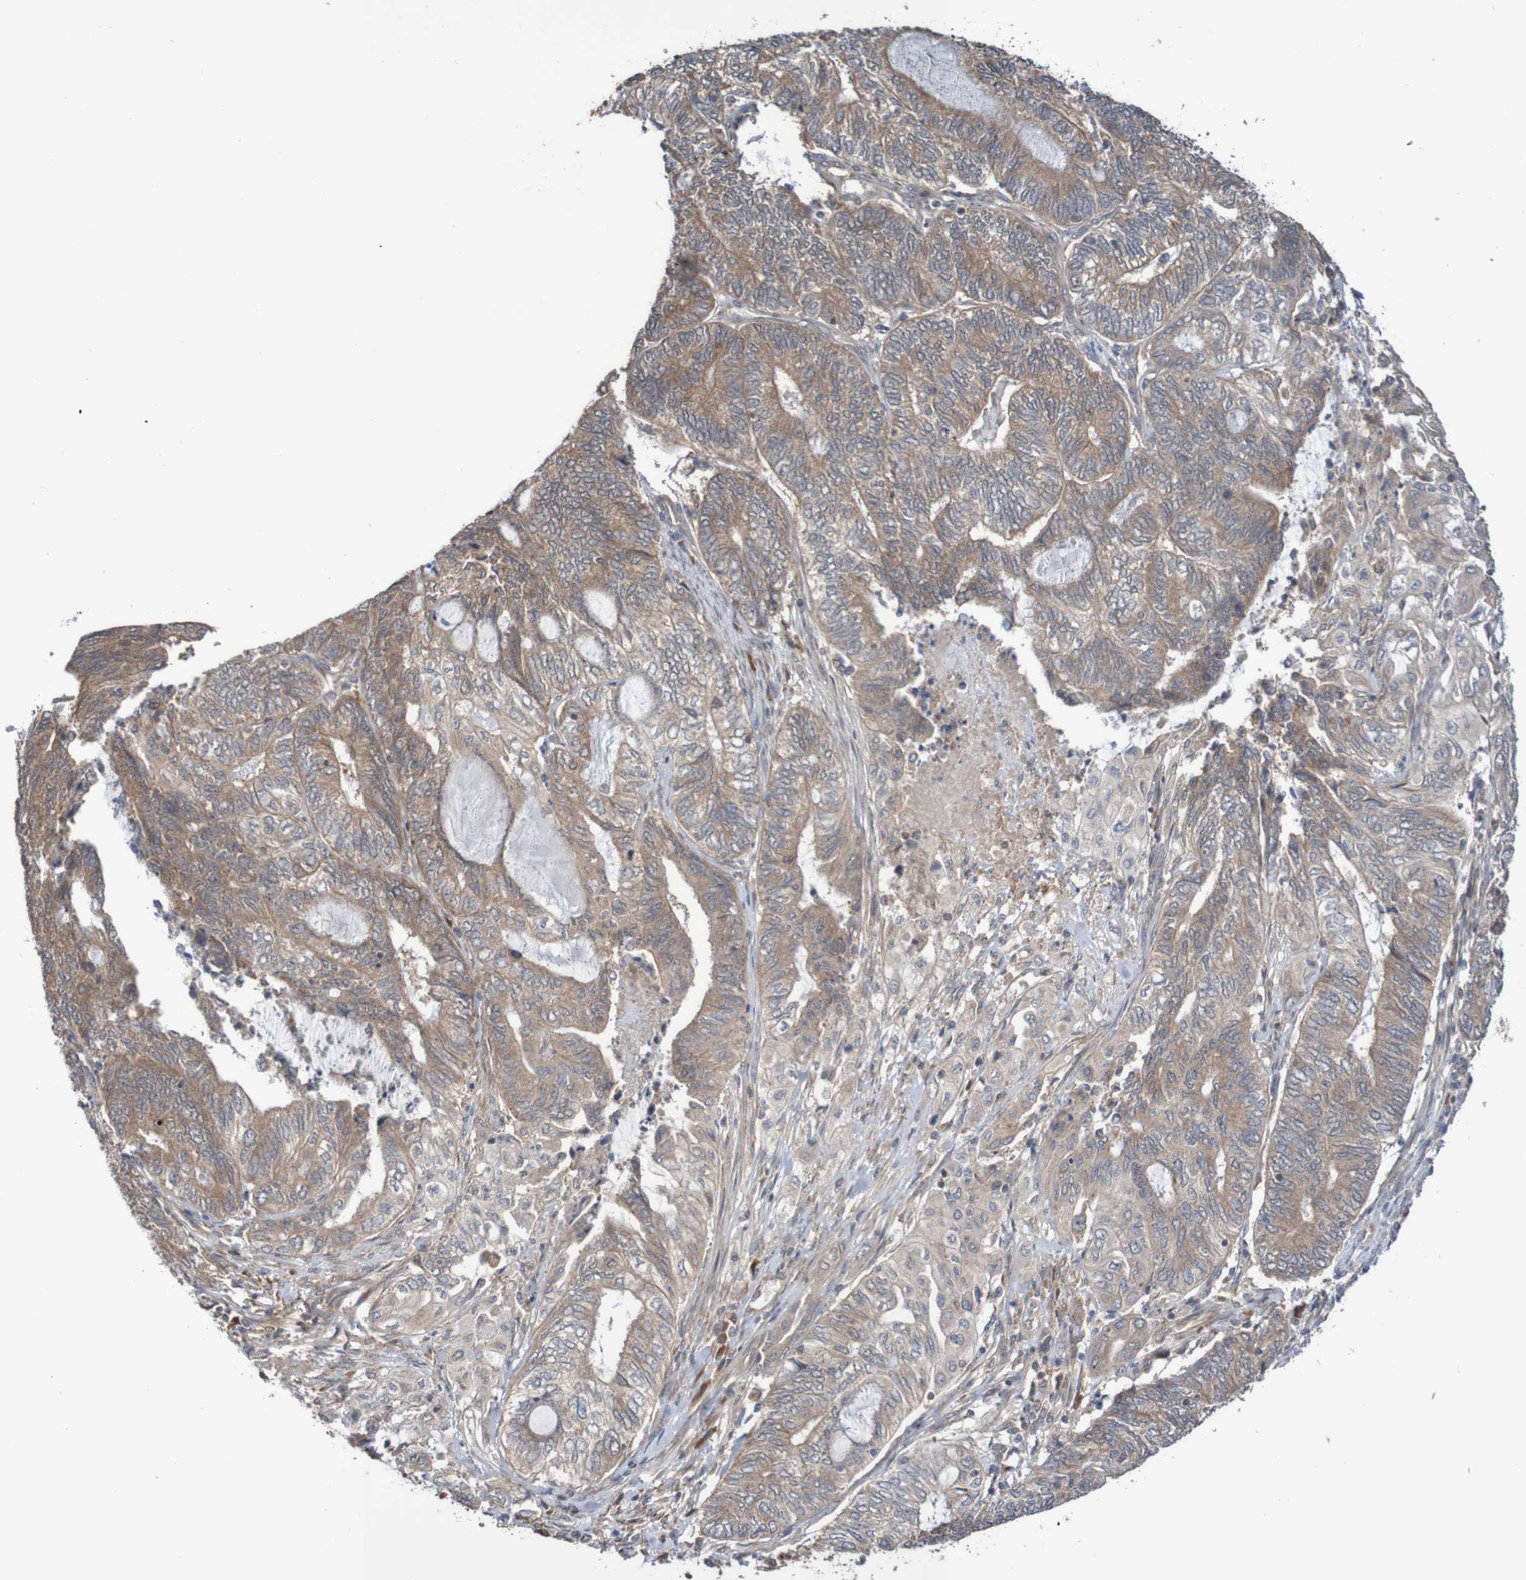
{"staining": {"intensity": "moderate", "quantity": ">75%", "location": "cytoplasmic/membranous"}, "tissue": "endometrial cancer", "cell_type": "Tumor cells", "image_type": "cancer", "snomed": [{"axis": "morphology", "description": "Adenocarcinoma, NOS"}, {"axis": "topography", "description": "Uterus"}, {"axis": "topography", "description": "Endometrium"}], "caption": "This image demonstrates immunohistochemistry (IHC) staining of endometrial cancer, with medium moderate cytoplasmic/membranous positivity in about >75% of tumor cells.", "gene": "PHPT1", "patient": {"sex": "female", "age": 70}}